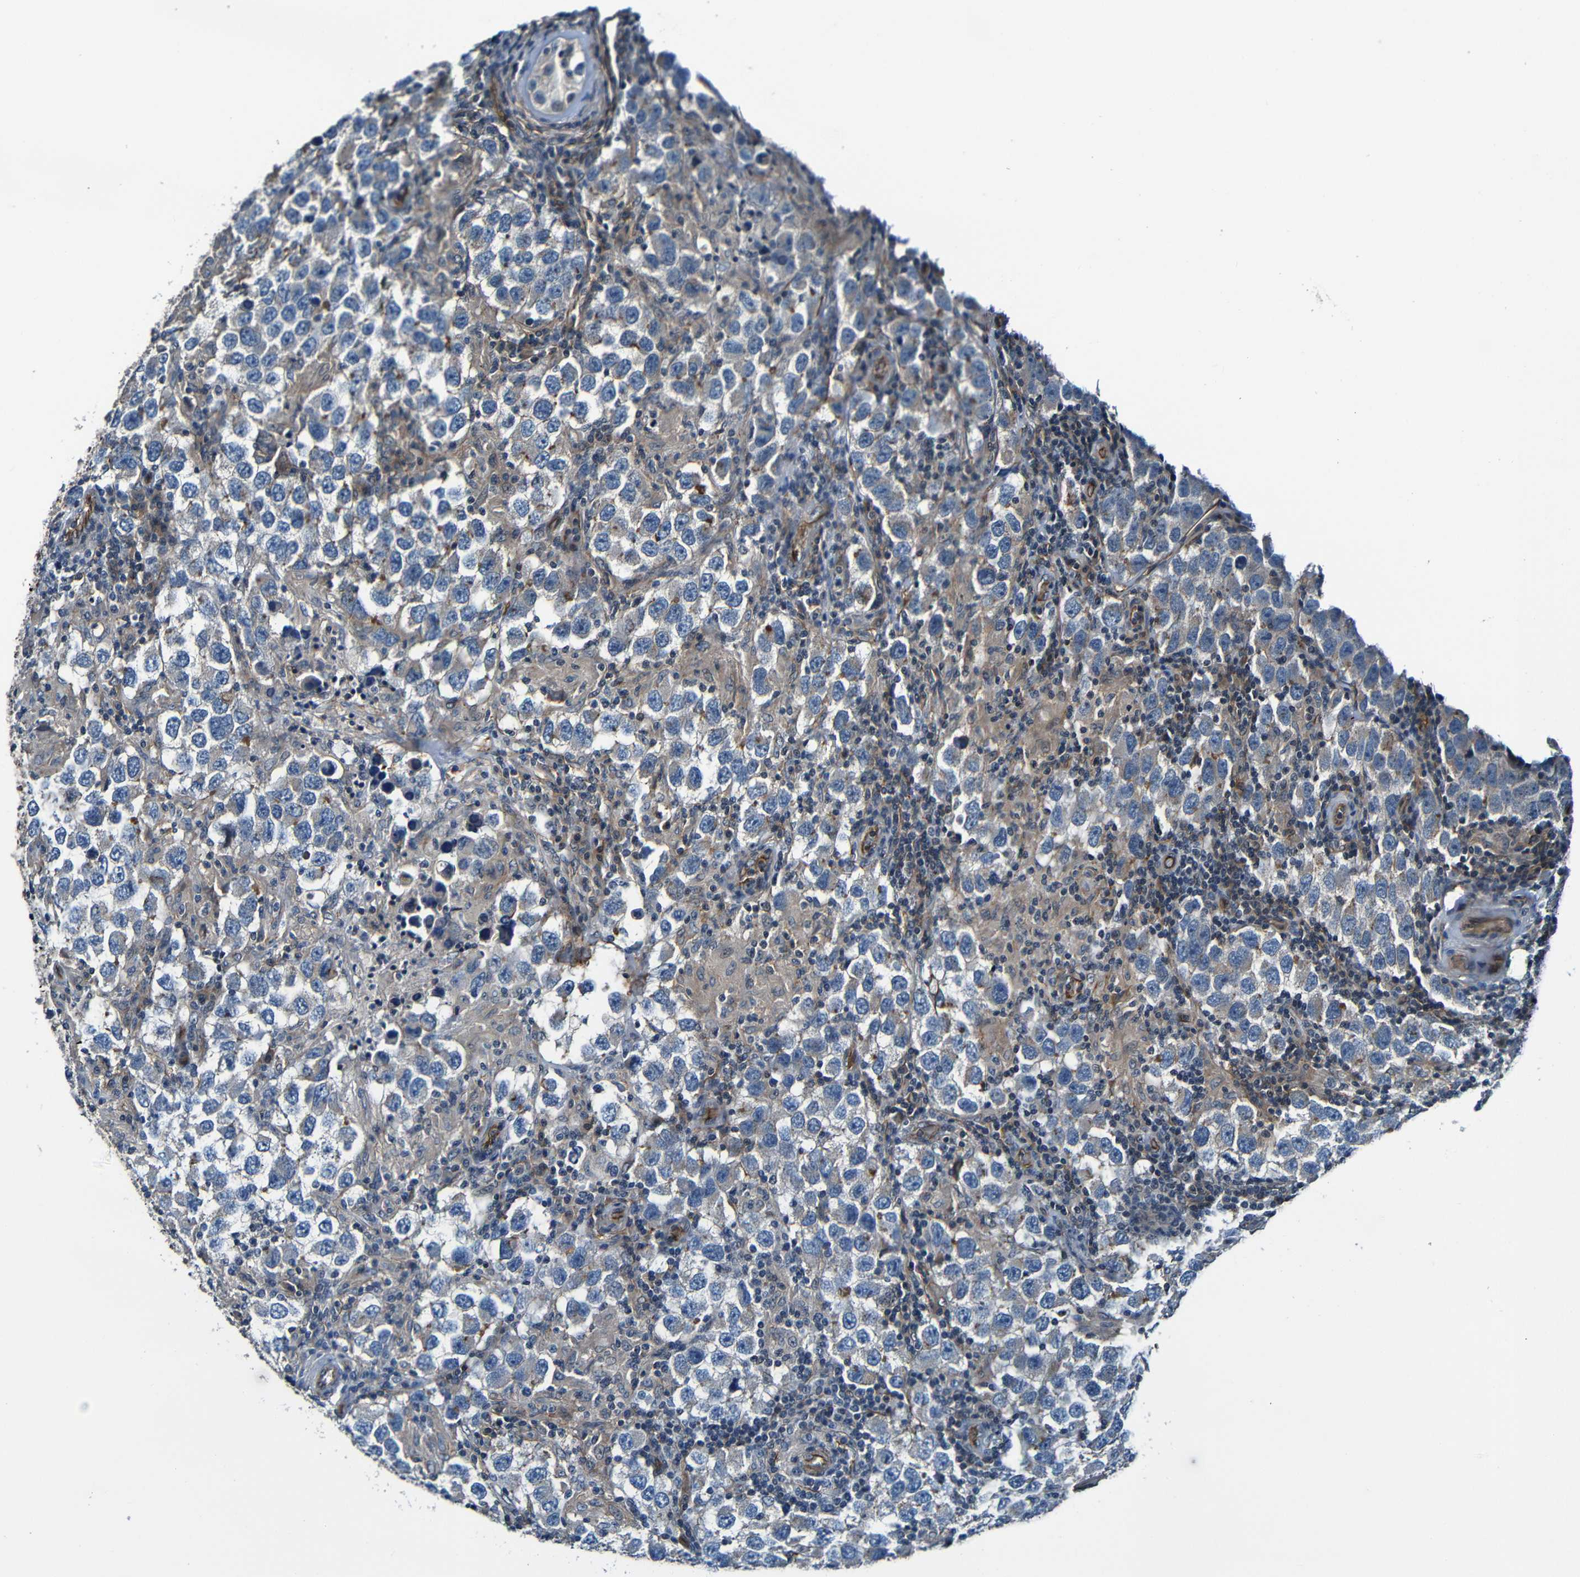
{"staining": {"intensity": "negative", "quantity": "none", "location": "none"}, "tissue": "testis cancer", "cell_type": "Tumor cells", "image_type": "cancer", "snomed": [{"axis": "morphology", "description": "Carcinoma, Embryonal, NOS"}, {"axis": "topography", "description": "Testis"}], "caption": "Immunohistochemical staining of testis embryonal carcinoma shows no significant expression in tumor cells. Brightfield microscopy of immunohistochemistry stained with DAB (brown) and hematoxylin (blue), captured at high magnification.", "gene": "LGR5", "patient": {"sex": "male", "age": 21}}